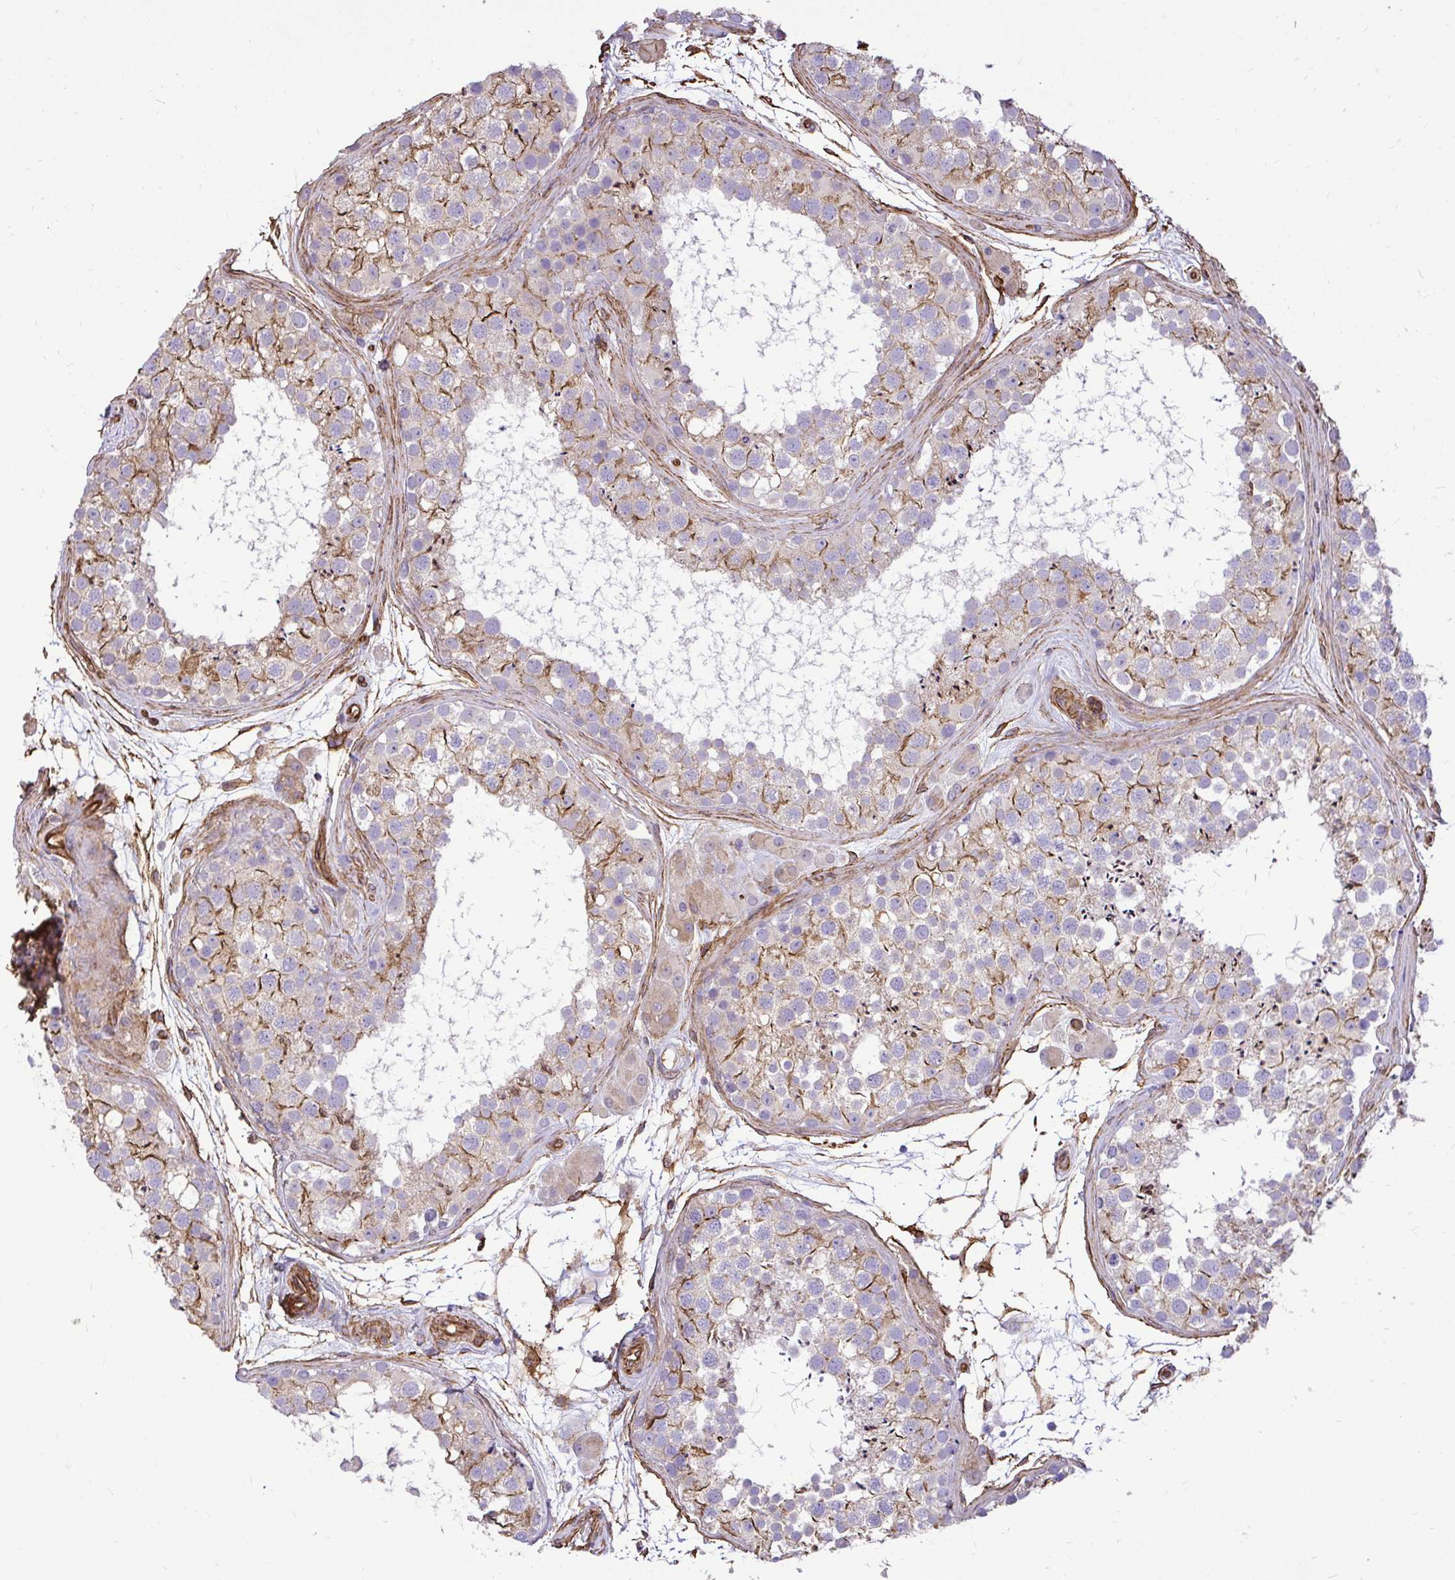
{"staining": {"intensity": "moderate", "quantity": "25%-75%", "location": "cytoplasmic/membranous"}, "tissue": "testis", "cell_type": "Cells in seminiferous ducts", "image_type": "normal", "snomed": [{"axis": "morphology", "description": "Normal tissue, NOS"}, {"axis": "topography", "description": "Testis"}], "caption": "Cells in seminiferous ducts exhibit medium levels of moderate cytoplasmic/membranous positivity in approximately 25%-75% of cells in benign human testis. The staining was performed using DAB to visualize the protein expression in brown, while the nuclei were stained in blue with hematoxylin (Magnification: 20x).", "gene": "PTPRK", "patient": {"sex": "male", "age": 41}}